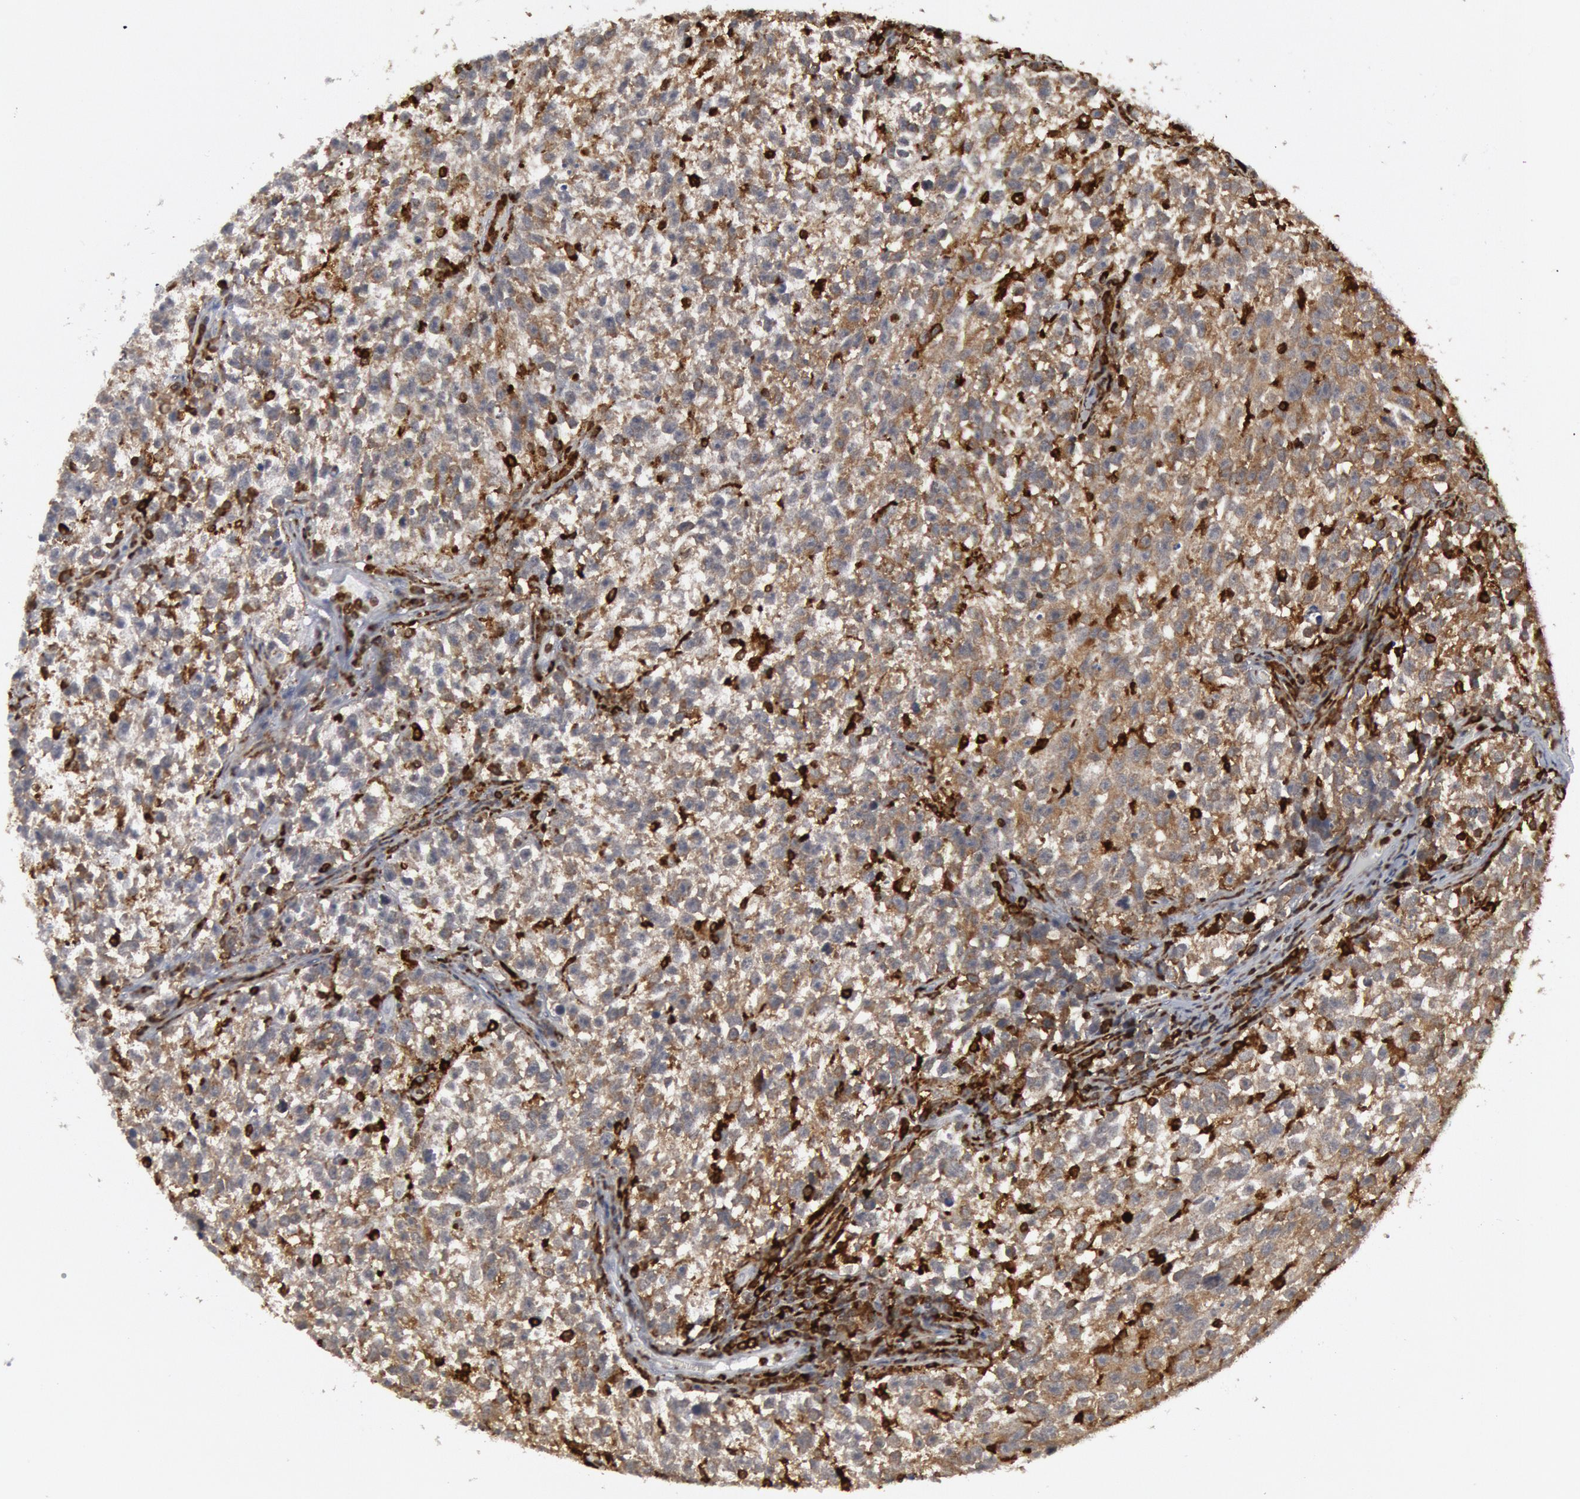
{"staining": {"intensity": "moderate", "quantity": ">75%", "location": "cytoplasmic/membranous"}, "tissue": "testis cancer", "cell_type": "Tumor cells", "image_type": "cancer", "snomed": [{"axis": "morphology", "description": "Seminoma, NOS"}, {"axis": "topography", "description": "Testis"}], "caption": "Immunohistochemistry (DAB (3,3'-diaminobenzidine)) staining of human testis cancer (seminoma) demonstrates moderate cytoplasmic/membranous protein staining in approximately >75% of tumor cells.", "gene": "PTPN6", "patient": {"sex": "male", "age": 38}}